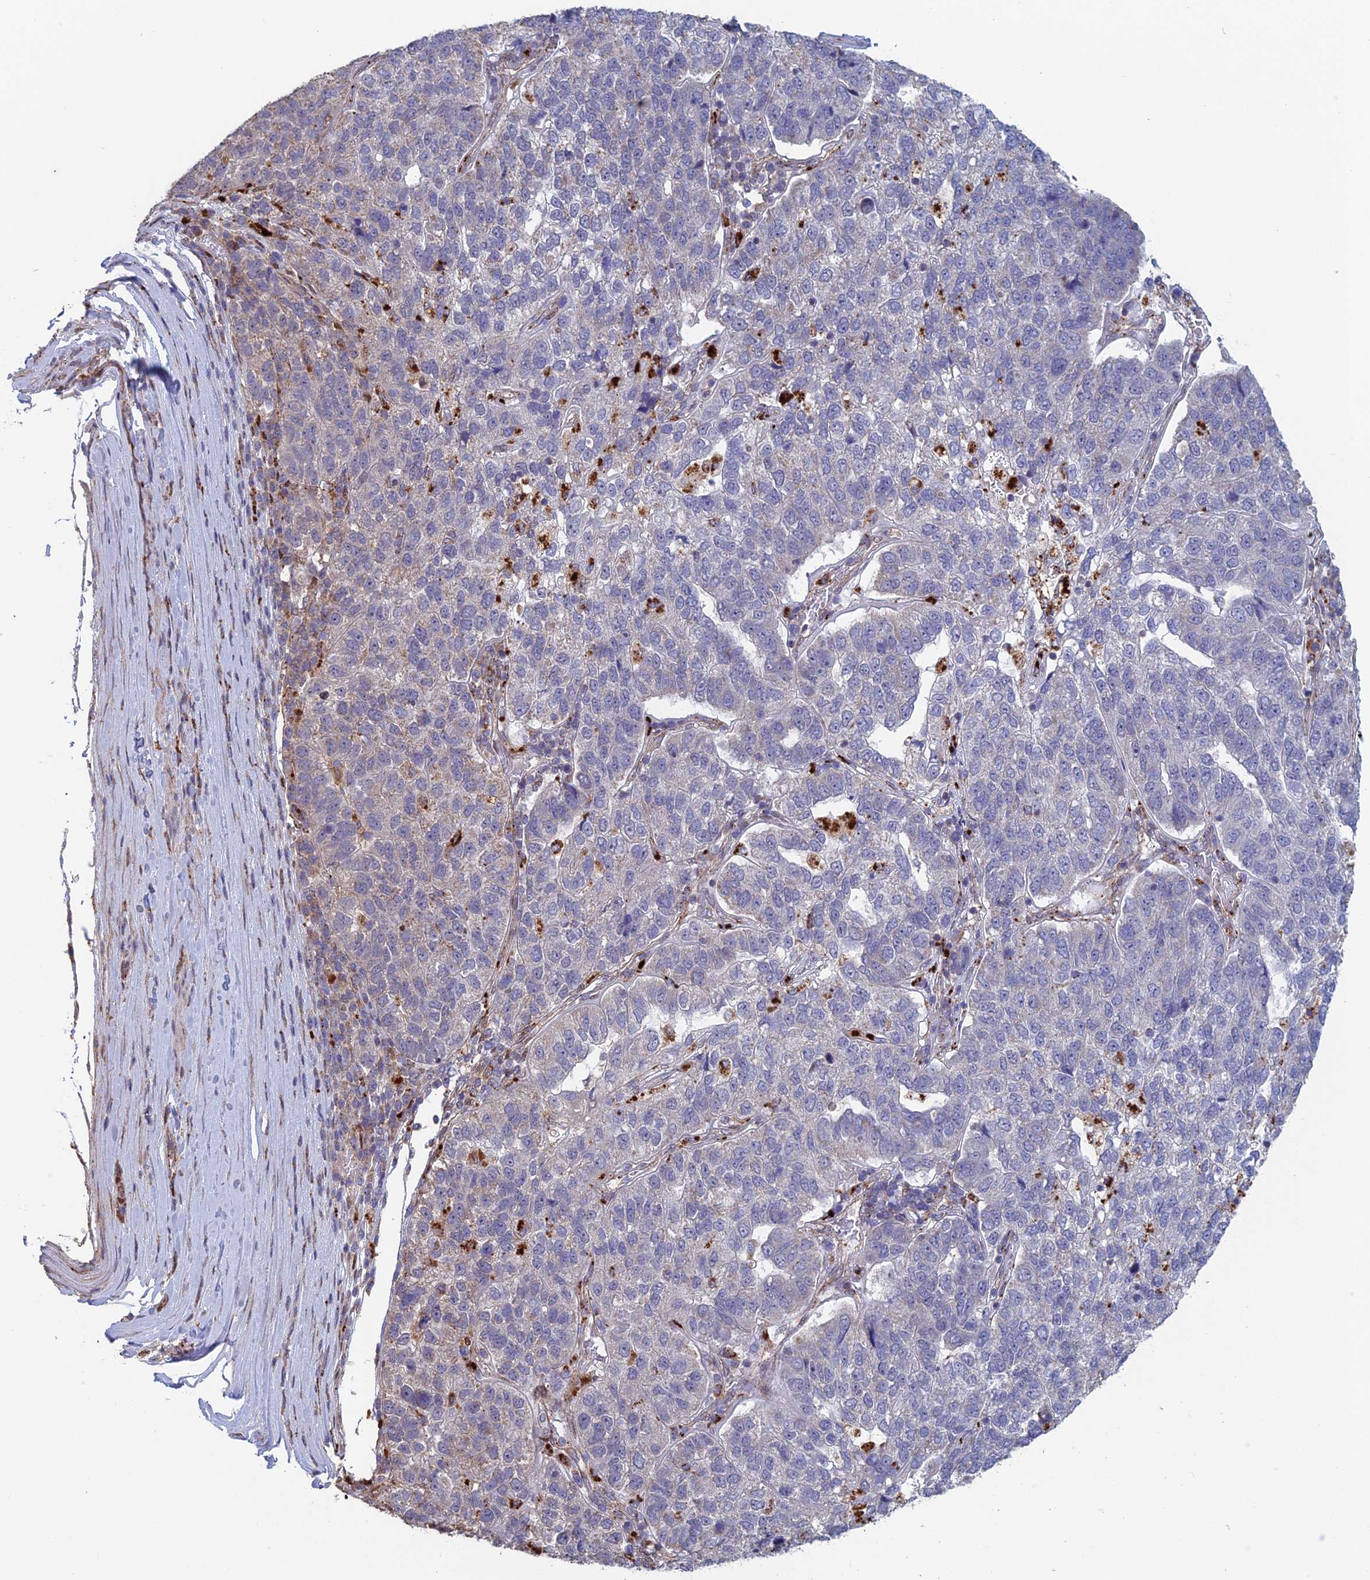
{"staining": {"intensity": "negative", "quantity": "none", "location": "none"}, "tissue": "pancreatic cancer", "cell_type": "Tumor cells", "image_type": "cancer", "snomed": [{"axis": "morphology", "description": "Adenocarcinoma, NOS"}, {"axis": "topography", "description": "Pancreas"}], "caption": "There is no significant expression in tumor cells of pancreatic adenocarcinoma.", "gene": "FOXS1", "patient": {"sex": "female", "age": 61}}